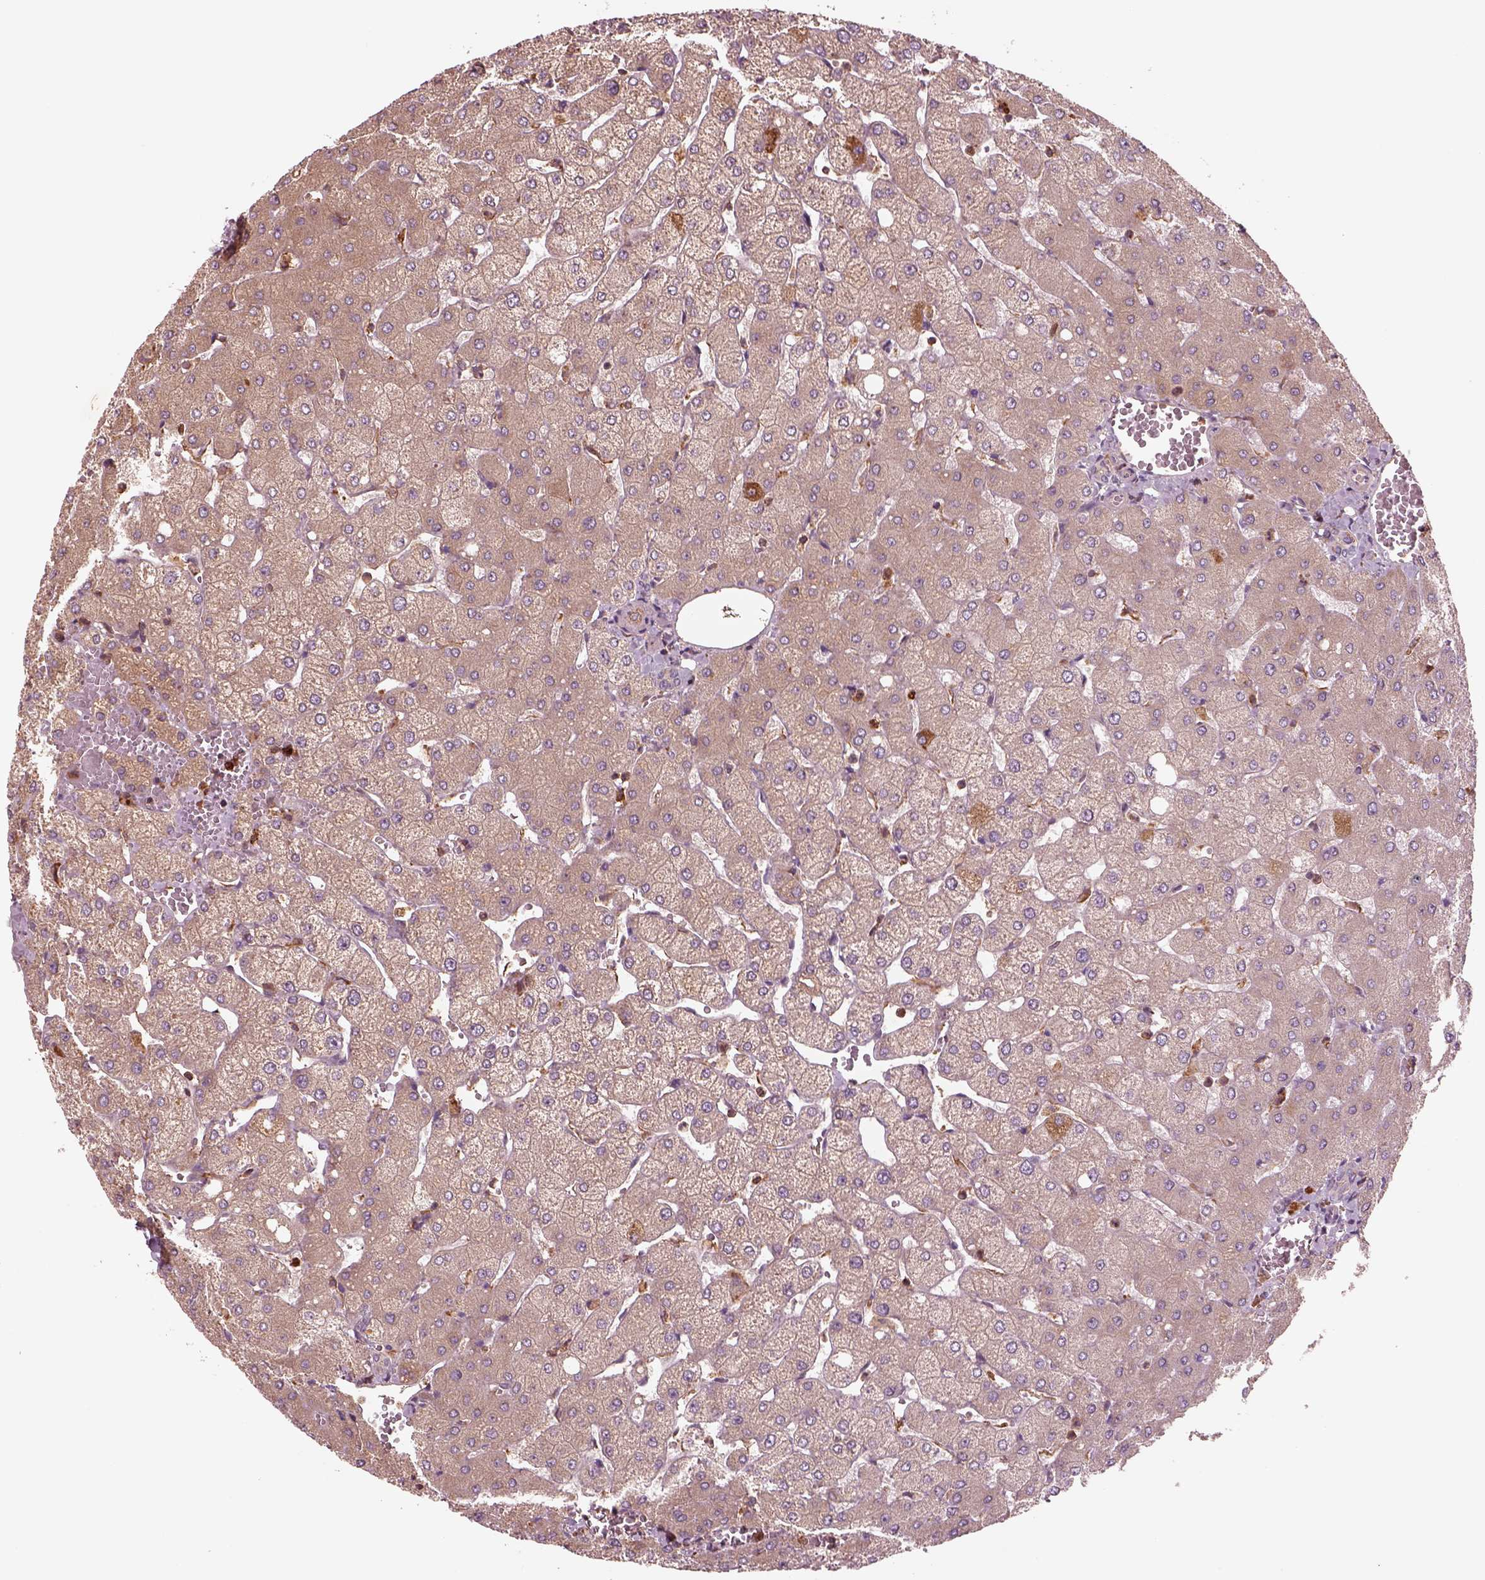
{"staining": {"intensity": "negative", "quantity": "none", "location": "none"}, "tissue": "liver", "cell_type": "Cholangiocytes", "image_type": "normal", "snomed": [{"axis": "morphology", "description": "Normal tissue, NOS"}, {"axis": "topography", "description": "Liver"}], "caption": "Normal liver was stained to show a protein in brown. There is no significant staining in cholangiocytes.", "gene": "ASCC2", "patient": {"sex": "female", "age": 54}}